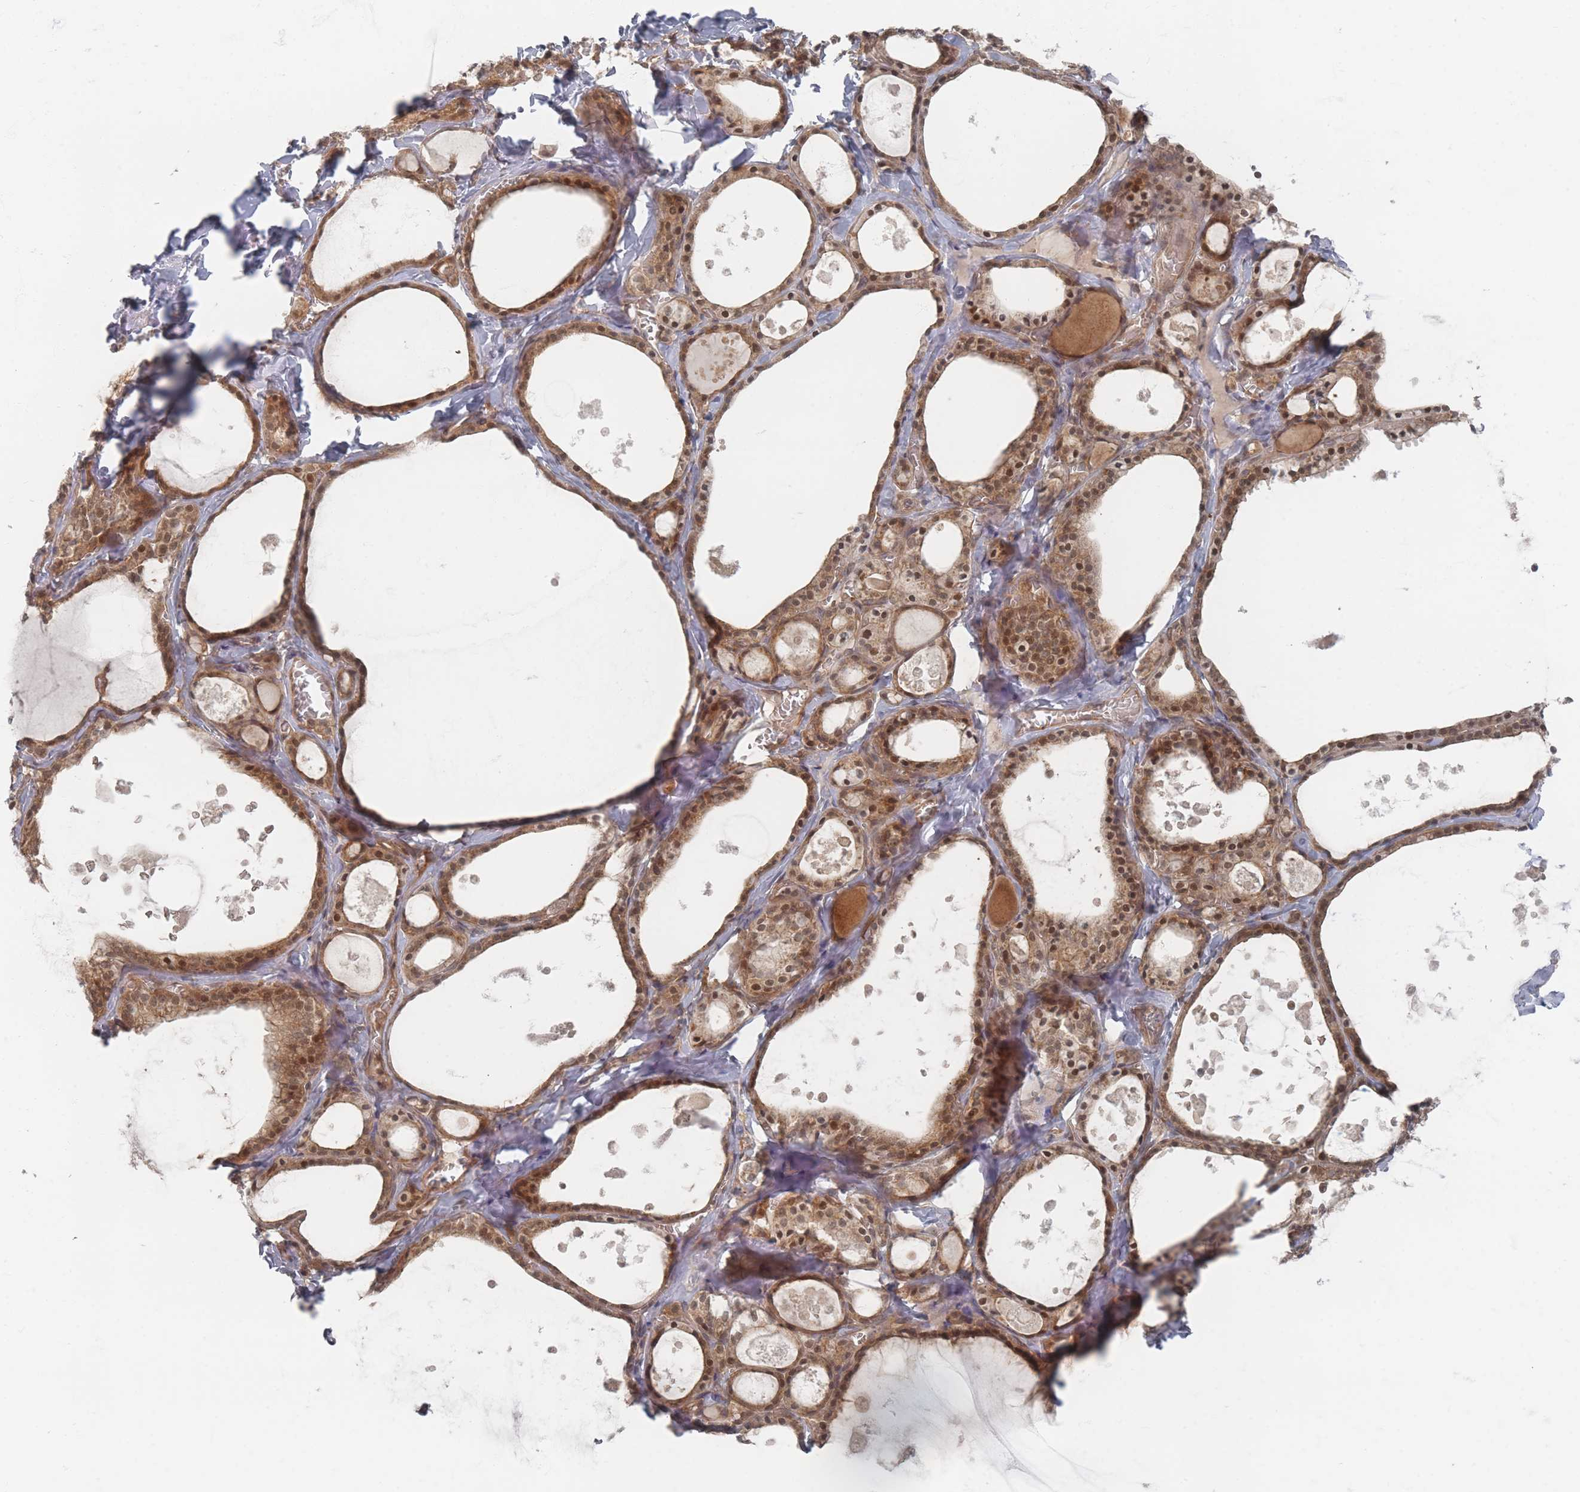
{"staining": {"intensity": "moderate", "quantity": ">75%", "location": "cytoplasmic/membranous,nuclear"}, "tissue": "thyroid gland", "cell_type": "Glandular cells", "image_type": "normal", "snomed": [{"axis": "morphology", "description": "Normal tissue, NOS"}, {"axis": "topography", "description": "Thyroid gland"}], "caption": "A histopathology image of human thyroid gland stained for a protein displays moderate cytoplasmic/membranous,nuclear brown staining in glandular cells.", "gene": "PSMD9", "patient": {"sex": "male", "age": 56}}